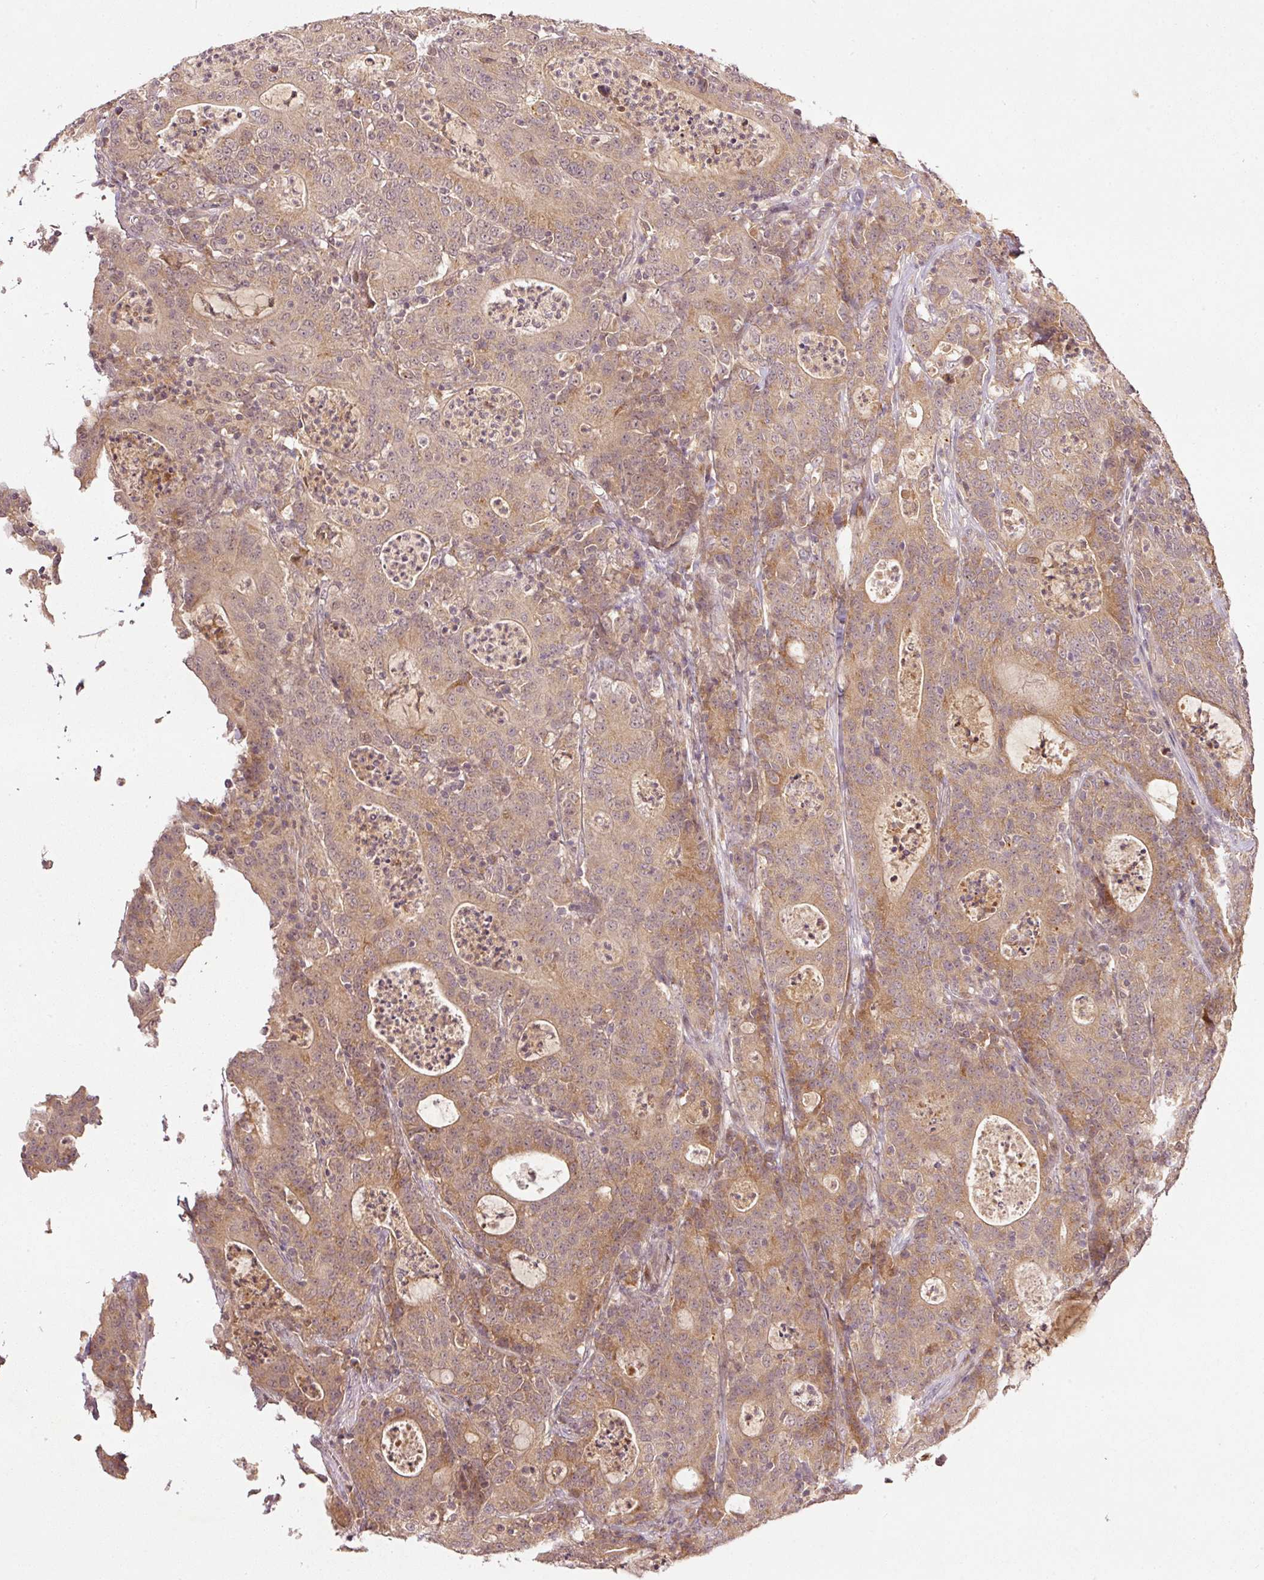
{"staining": {"intensity": "moderate", "quantity": ">75%", "location": "cytoplasmic/membranous"}, "tissue": "colorectal cancer", "cell_type": "Tumor cells", "image_type": "cancer", "snomed": [{"axis": "morphology", "description": "Adenocarcinoma, NOS"}, {"axis": "topography", "description": "Colon"}], "caption": "Approximately >75% of tumor cells in human colorectal cancer demonstrate moderate cytoplasmic/membranous protein staining as visualized by brown immunohistochemical staining.", "gene": "PCDHB1", "patient": {"sex": "male", "age": 83}}